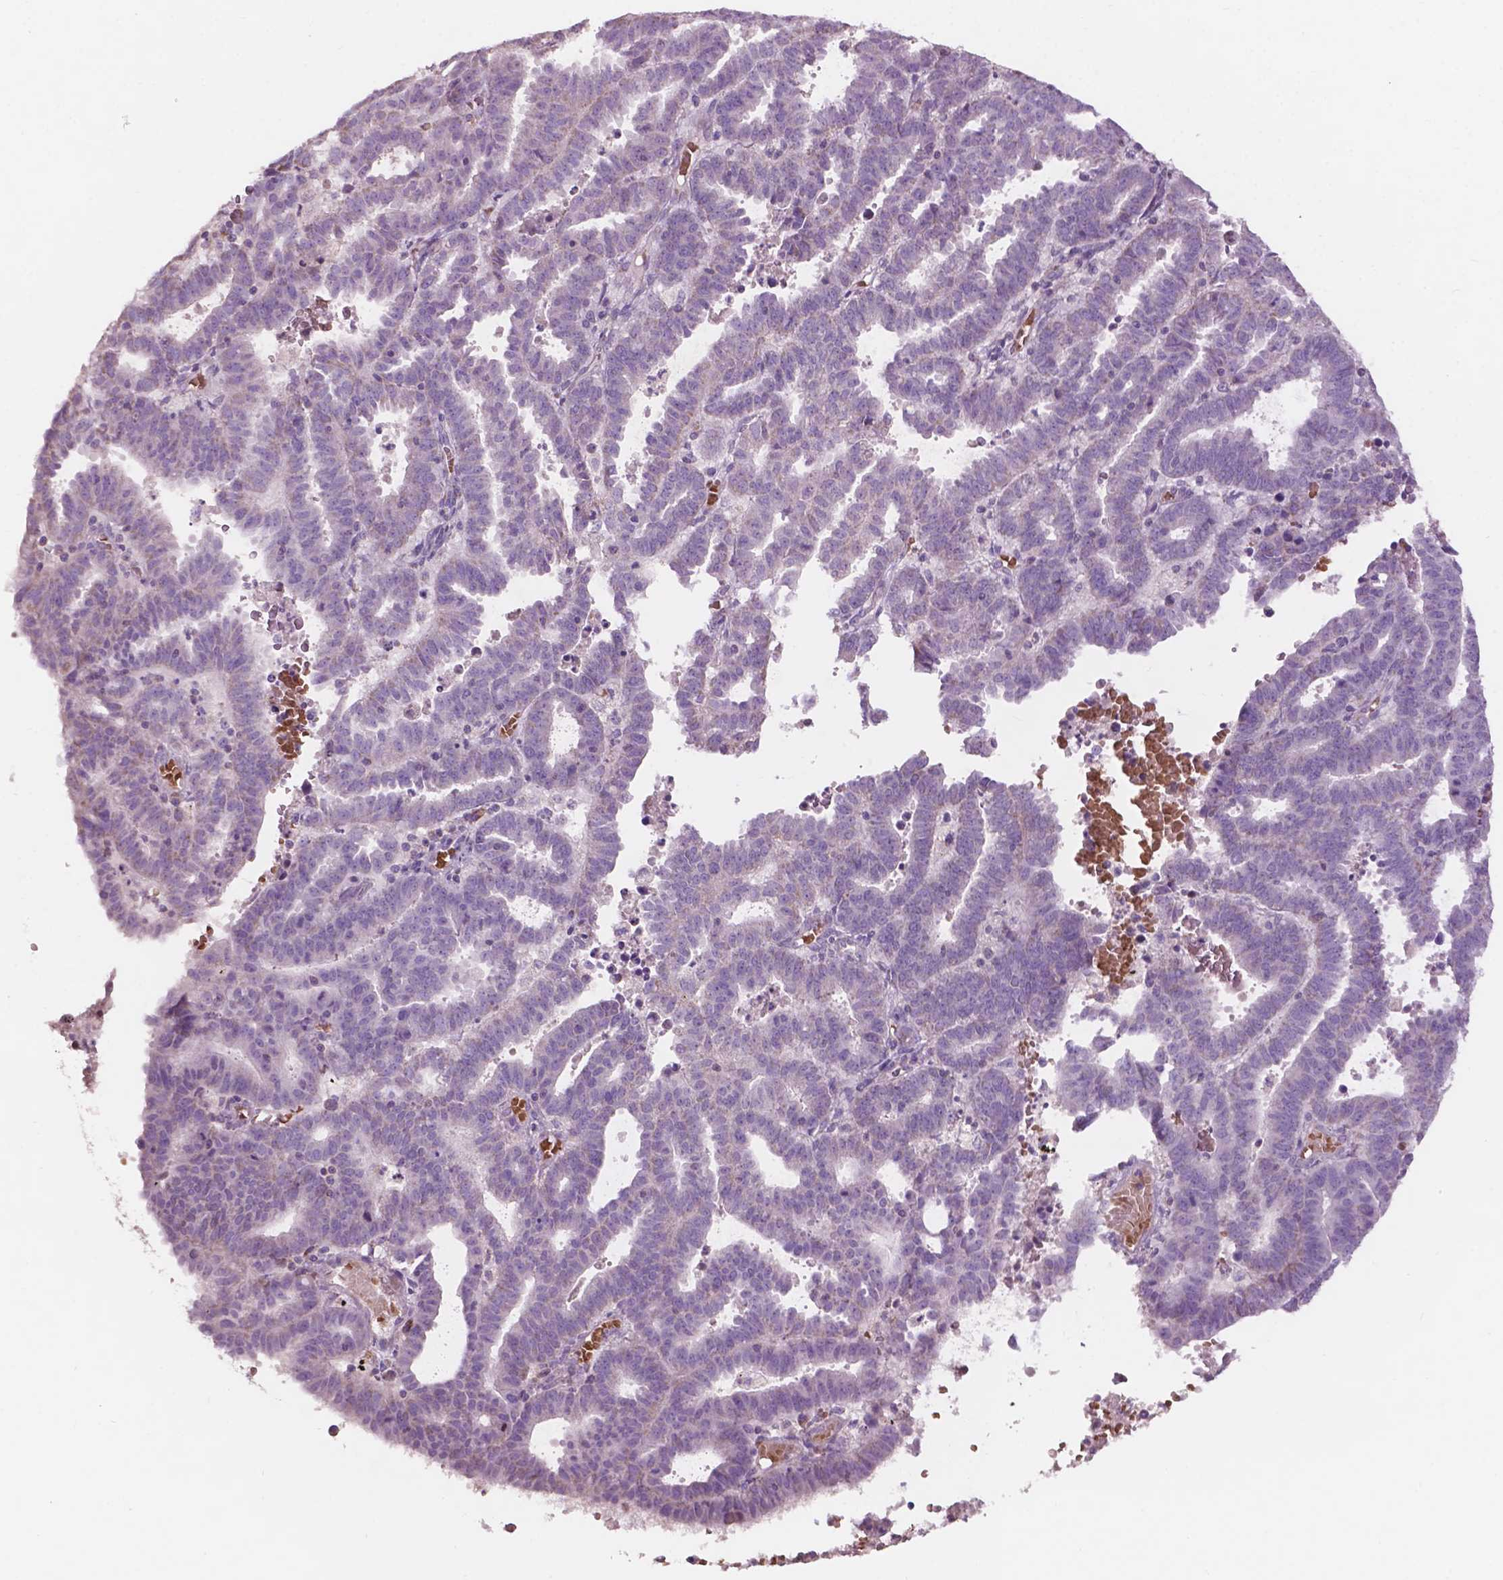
{"staining": {"intensity": "negative", "quantity": "none", "location": "none"}, "tissue": "endometrial cancer", "cell_type": "Tumor cells", "image_type": "cancer", "snomed": [{"axis": "morphology", "description": "Adenocarcinoma, NOS"}, {"axis": "topography", "description": "Uterus"}], "caption": "This is an immunohistochemistry (IHC) image of human endometrial adenocarcinoma. There is no expression in tumor cells.", "gene": "NDUFS1", "patient": {"sex": "female", "age": 83}}